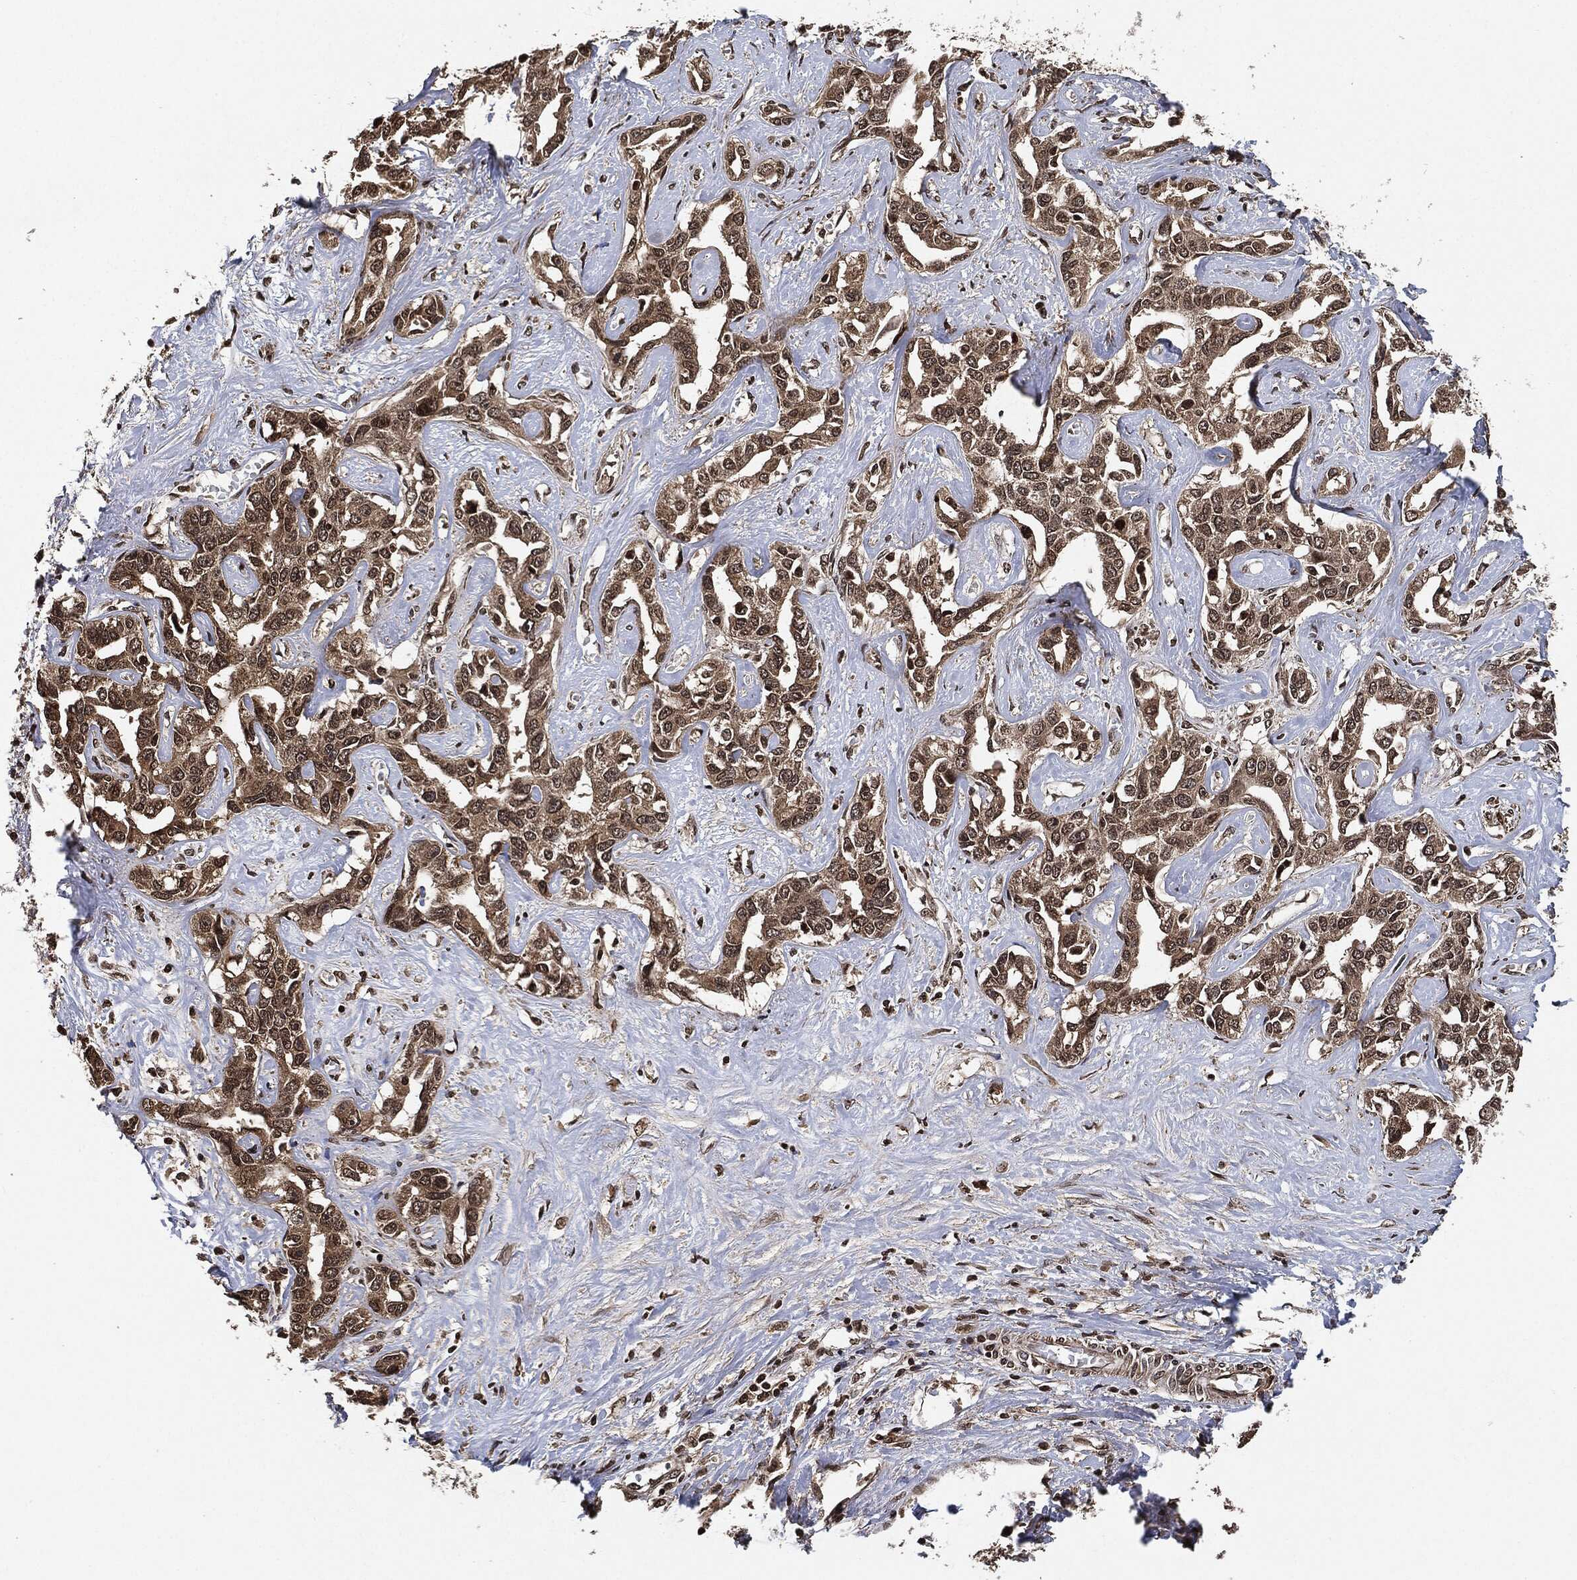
{"staining": {"intensity": "weak", "quantity": ">75%", "location": "cytoplasmic/membranous"}, "tissue": "liver cancer", "cell_type": "Tumor cells", "image_type": "cancer", "snomed": [{"axis": "morphology", "description": "Cholangiocarcinoma"}, {"axis": "topography", "description": "Liver"}], "caption": "IHC staining of liver cancer (cholangiocarcinoma), which shows low levels of weak cytoplasmic/membranous expression in approximately >75% of tumor cells indicating weak cytoplasmic/membranous protein positivity. The staining was performed using DAB (brown) for protein detection and nuclei were counterstained in hematoxylin (blue).", "gene": "PDK1", "patient": {"sex": "male", "age": 59}}